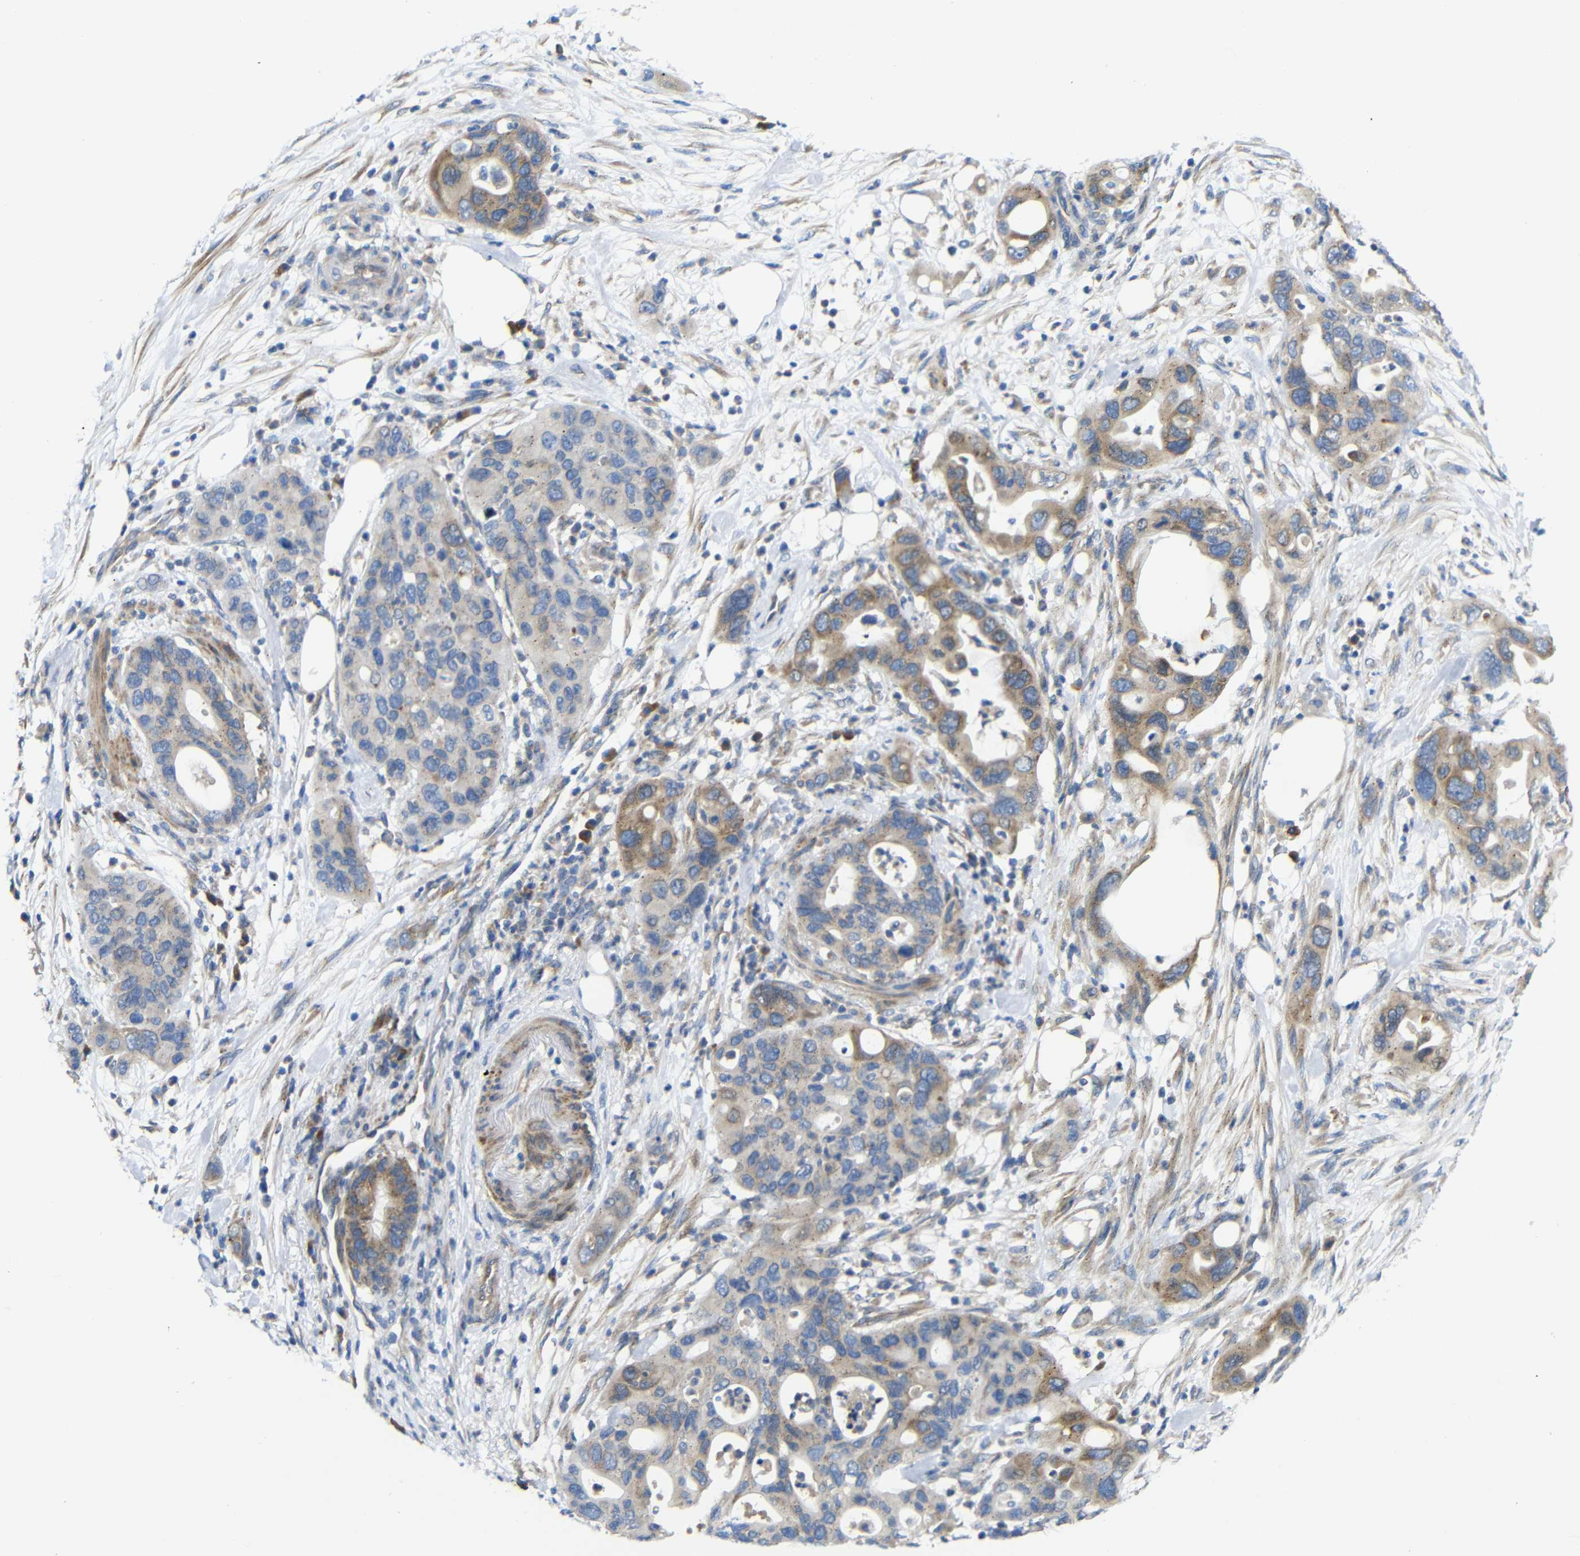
{"staining": {"intensity": "moderate", "quantity": "25%-75%", "location": "cytoplasmic/membranous"}, "tissue": "pancreatic cancer", "cell_type": "Tumor cells", "image_type": "cancer", "snomed": [{"axis": "morphology", "description": "Adenocarcinoma, NOS"}, {"axis": "topography", "description": "Pancreas"}], "caption": "Immunohistochemical staining of pancreatic adenocarcinoma displays medium levels of moderate cytoplasmic/membranous protein staining in approximately 25%-75% of tumor cells.", "gene": "DDRGK1", "patient": {"sex": "female", "age": 71}}